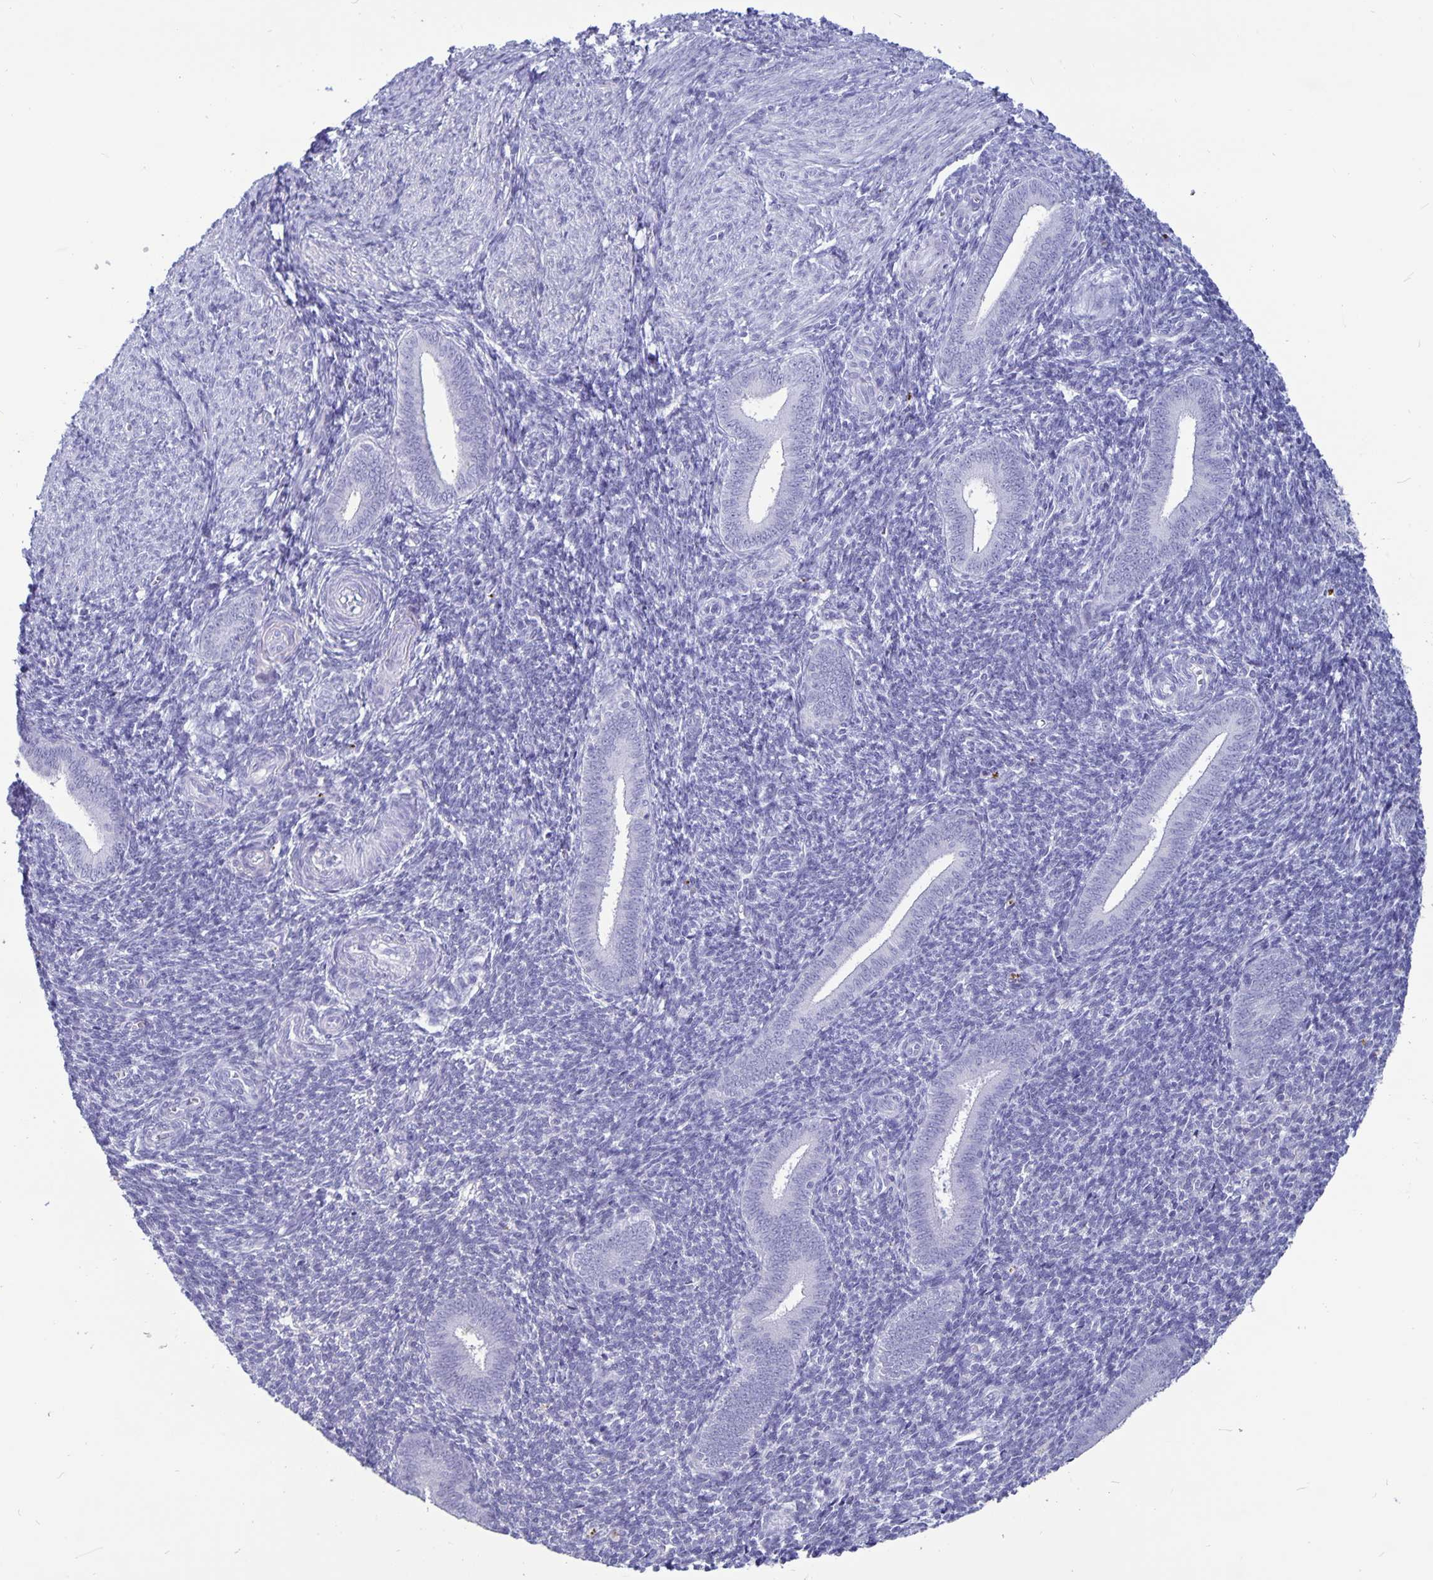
{"staining": {"intensity": "negative", "quantity": "none", "location": "none"}, "tissue": "endometrium", "cell_type": "Cells in endometrial stroma", "image_type": "normal", "snomed": [{"axis": "morphology", "description": "Normal tissue, NOS"}, {"axis": "topography", "description": "Endometrium"}], "caption": "The photomicrograph shows no significant staining in cells in endometrial stroma of endometrium. (Stains: DAB immunohistochemistry with hematoxylin counter stain, Microscopy: brightfield microscopy at high magnification).", "gene": "BPIFA3", "patient": {"sex": "female", "age": 25}}